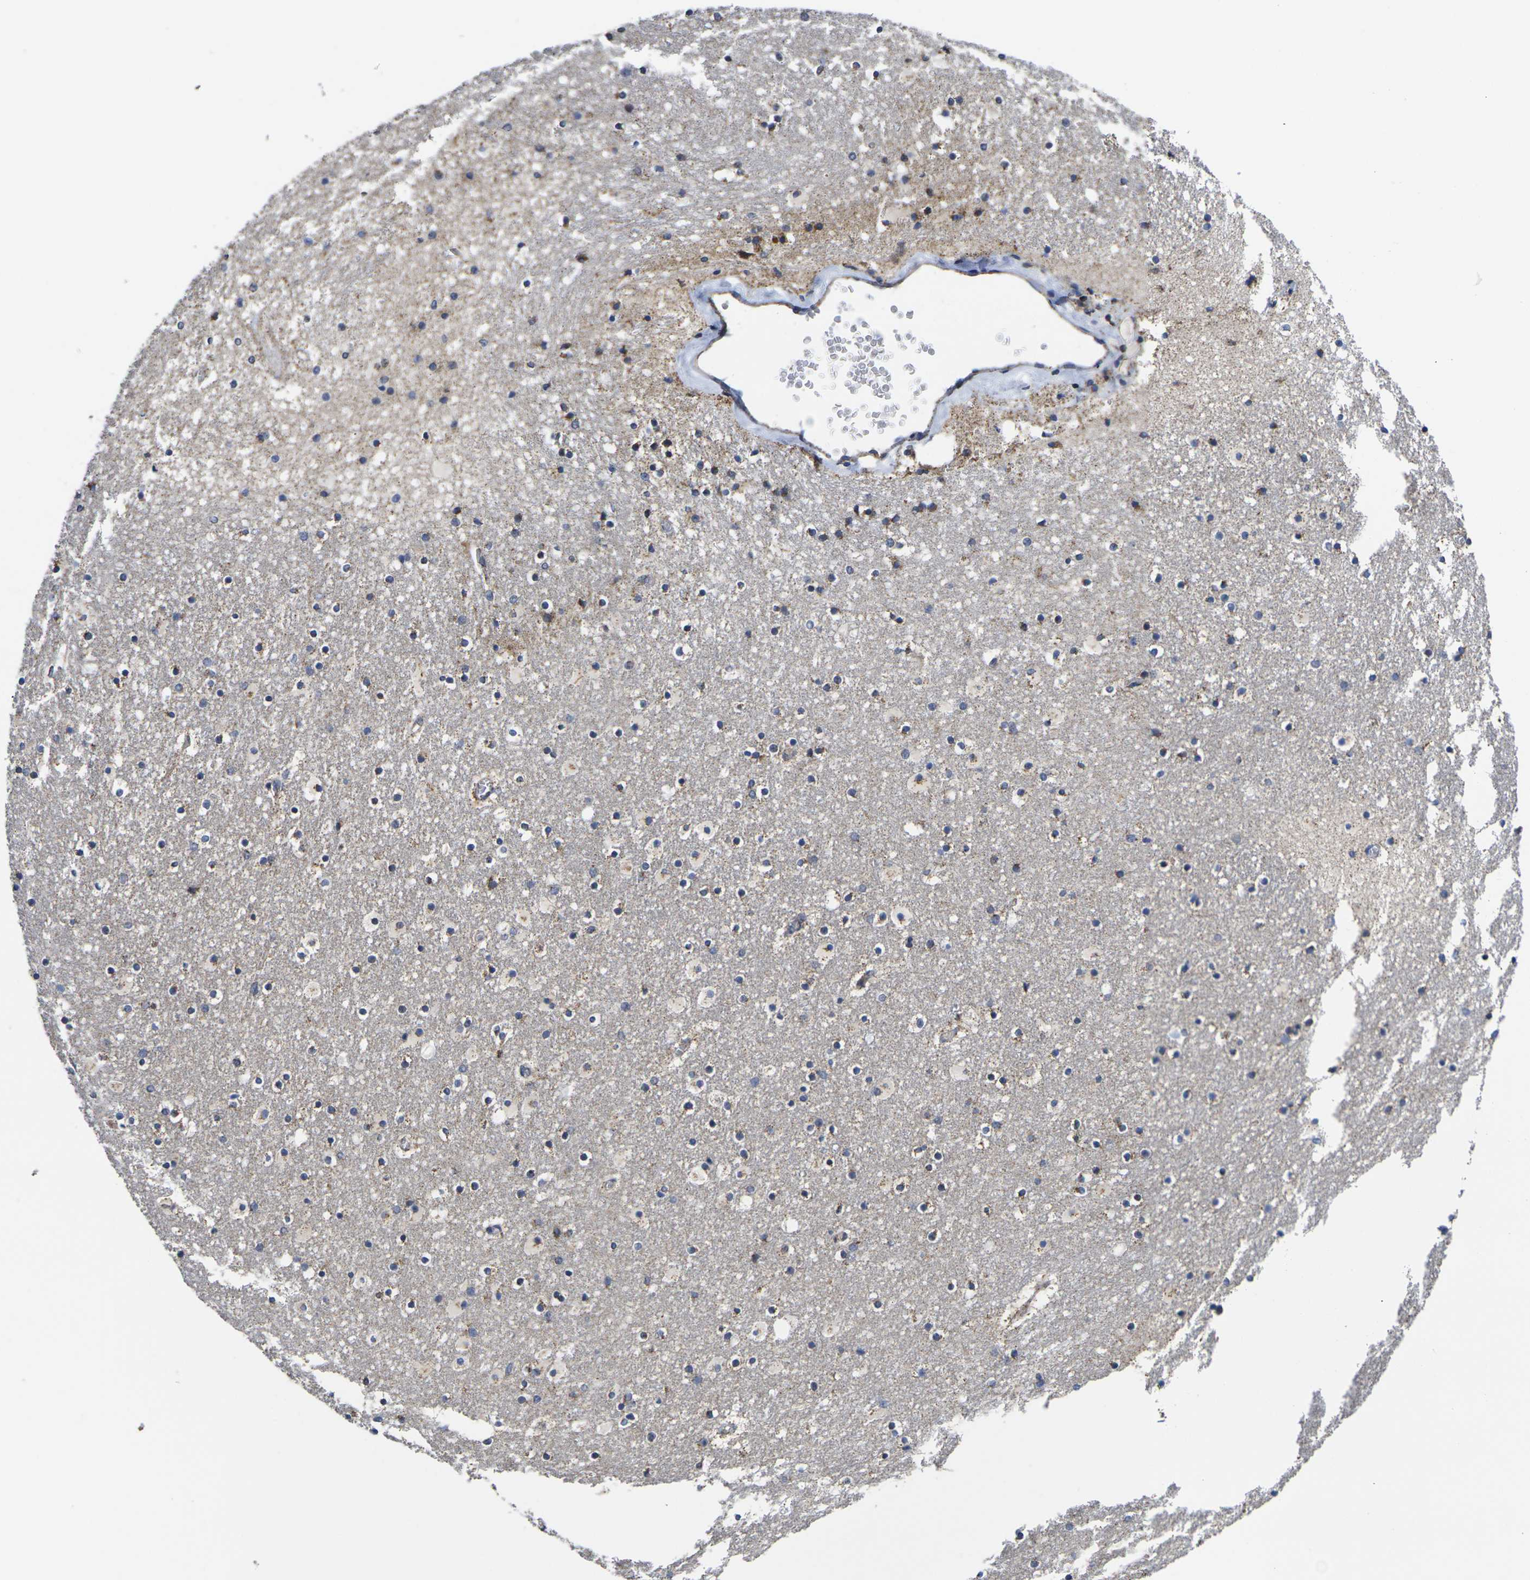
{"staining": {"intensity": "moderate", "quantity": "<25%", "location": "cytoplasmic/membranous"}, "tissue": "caudate", "cell_type": "Glial cells", "image_type": "normal", "snomed": [{"axis": "morphology", "description": "Normal tissue, NOS"}, {"axis": "topography", "description": "Lateral ventricle wall"}], "caption": "High-power microscopy captured an immunohistochemistry (IHC) histopathology image of benign caudate, revealing moderate cytoplasmic/membranous positivity in approximately <25% of glial cells.", "gene": "P2RY11", "patient": {"sex": "male", "age": 45}}